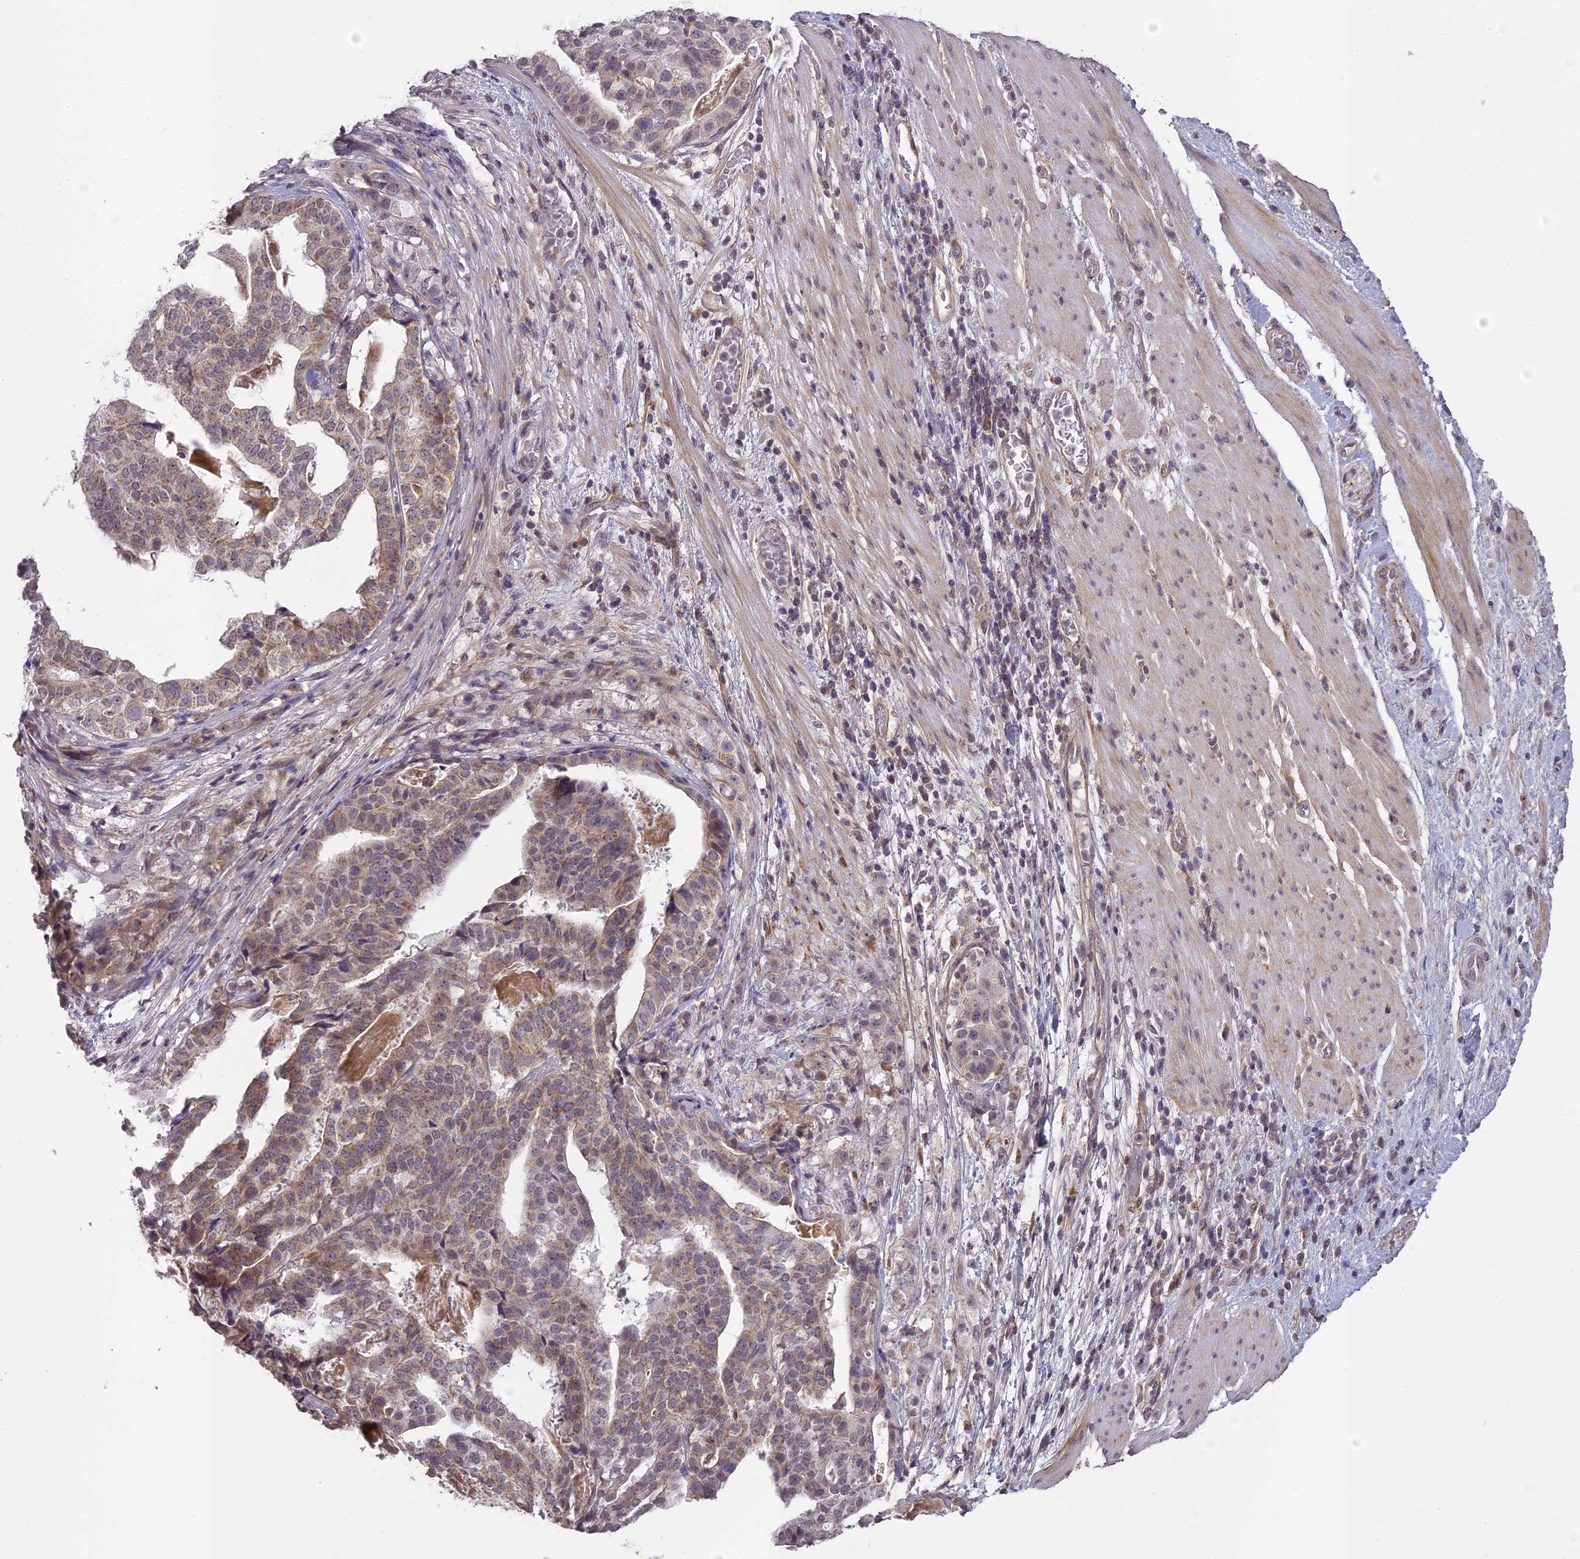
{"staining": {"intensity": "moderate", "quantity": "25%-75%", "location": "cytoplasmic/membranous"}, "tissue": "stomach cancer", "cell_type": "Tumor cells", "image_type": "cancer", "snomed": [{"axis": "morphology", "description": "Adenocarcinoma, NOS"}, {"axis": "topography", "description": "Stomach"}], "caption": "Adenocarcinoma (stomach) was stained to show a protein in brown. There is medium levels of moderate cytoplasmic/membranous staining in about 25%-75% of tumor cells.", "gene": "ERG28", "patient": {"sex": "male", "age": 48}}